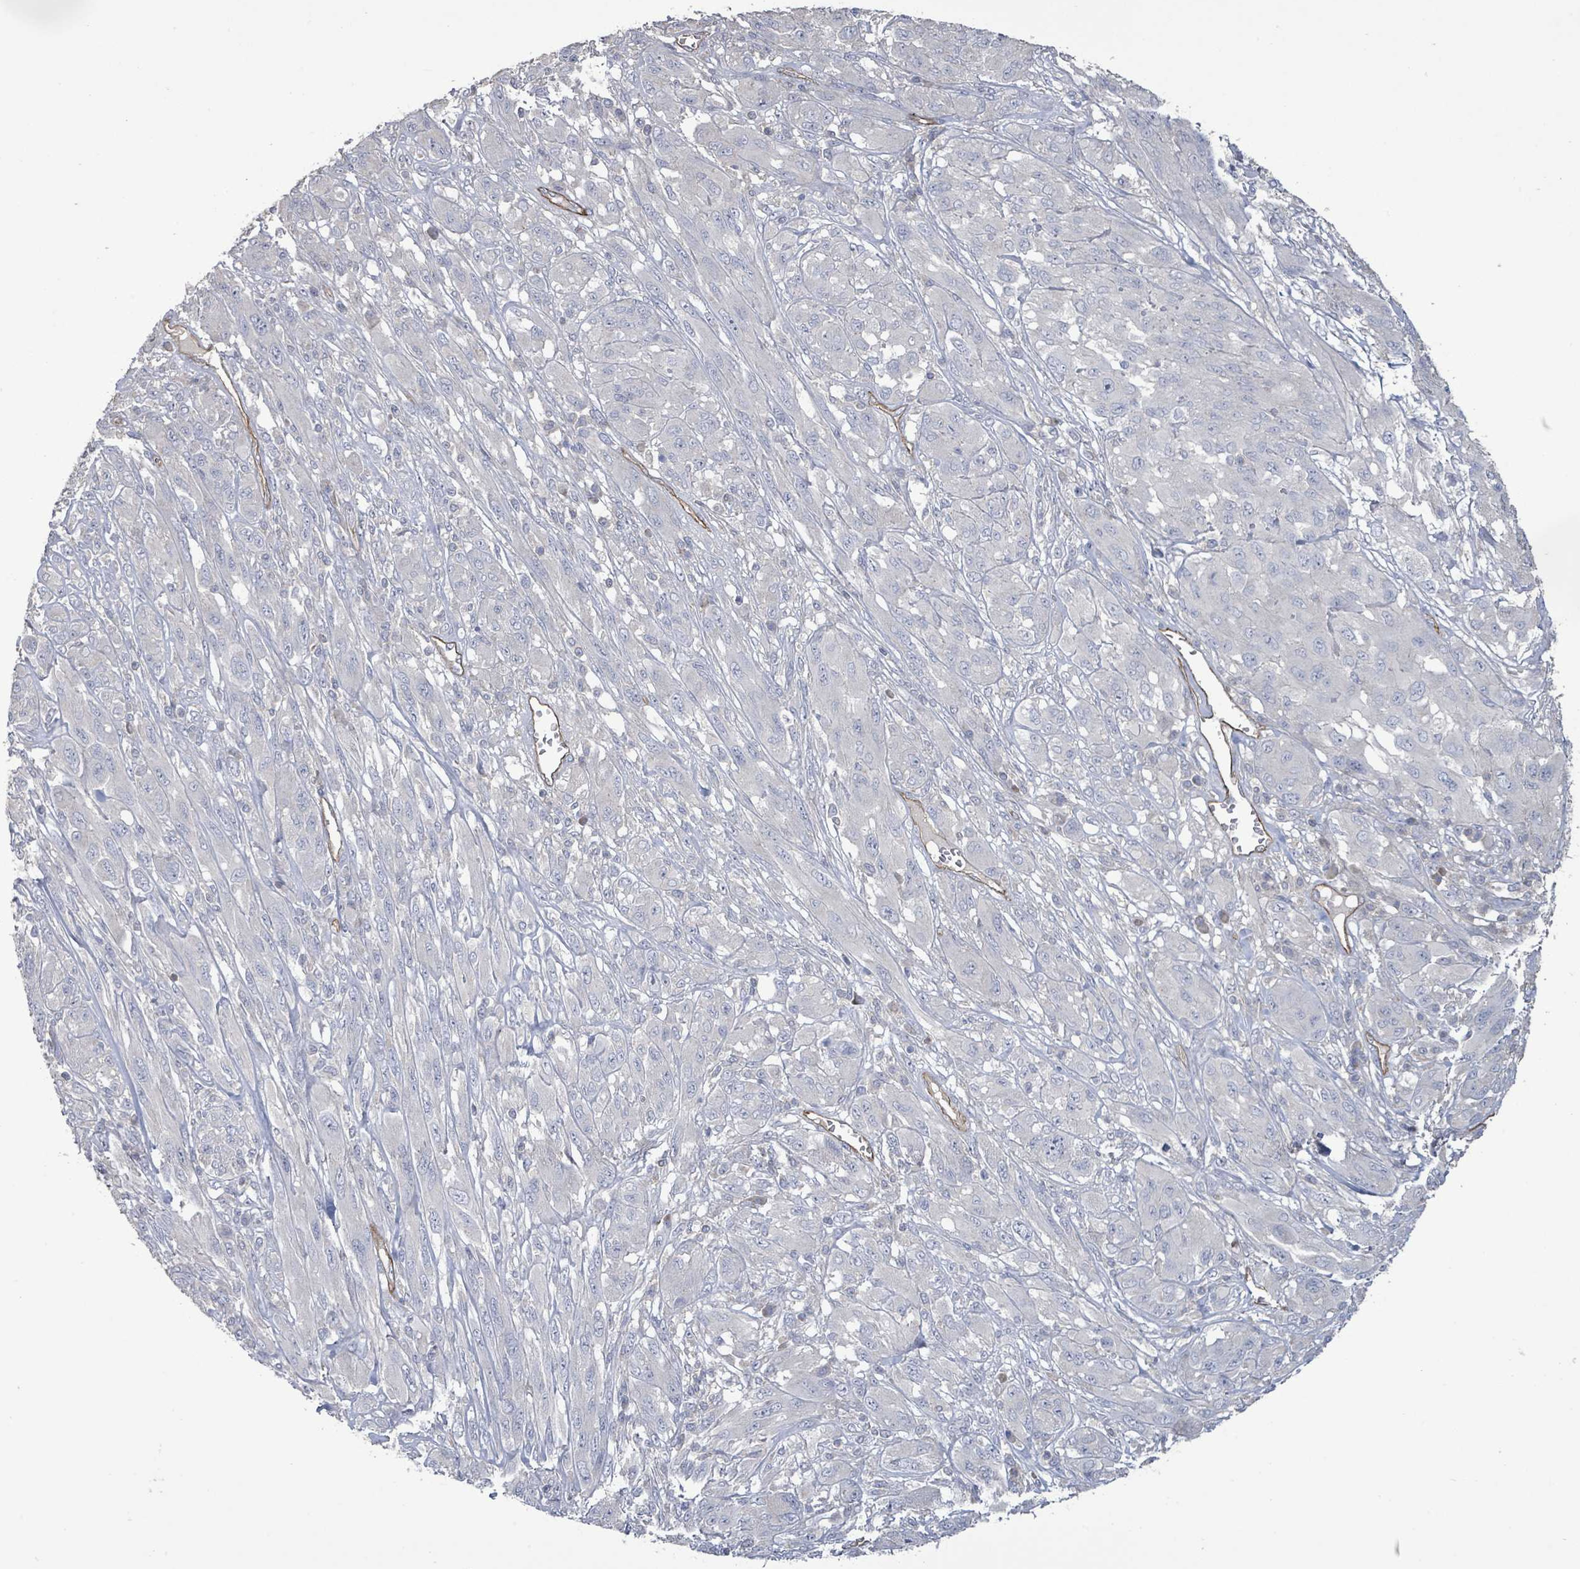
{"staining": {"intensity": "negative", "quantity": "none", "location": "none"}, "tissue": "melanoma", "cell_type": "Tumor cells", "image_type": "cancer", "snomed": [{"axis": "morphology", "description": "Malignant melanoma, NOS"}, {"axis": "topography", "description": "Skin"}], "caption": "DAB immunohistochemical staining of human melanoma displays no significant staining in tumor cells. (Brightfield microscopy of DAB (3,3'-diaminobenzidine) immunohistochemistry (IHC) at high magnification).", "gene": "KANK3", "patient": {"sex": "female", "age": 91}}